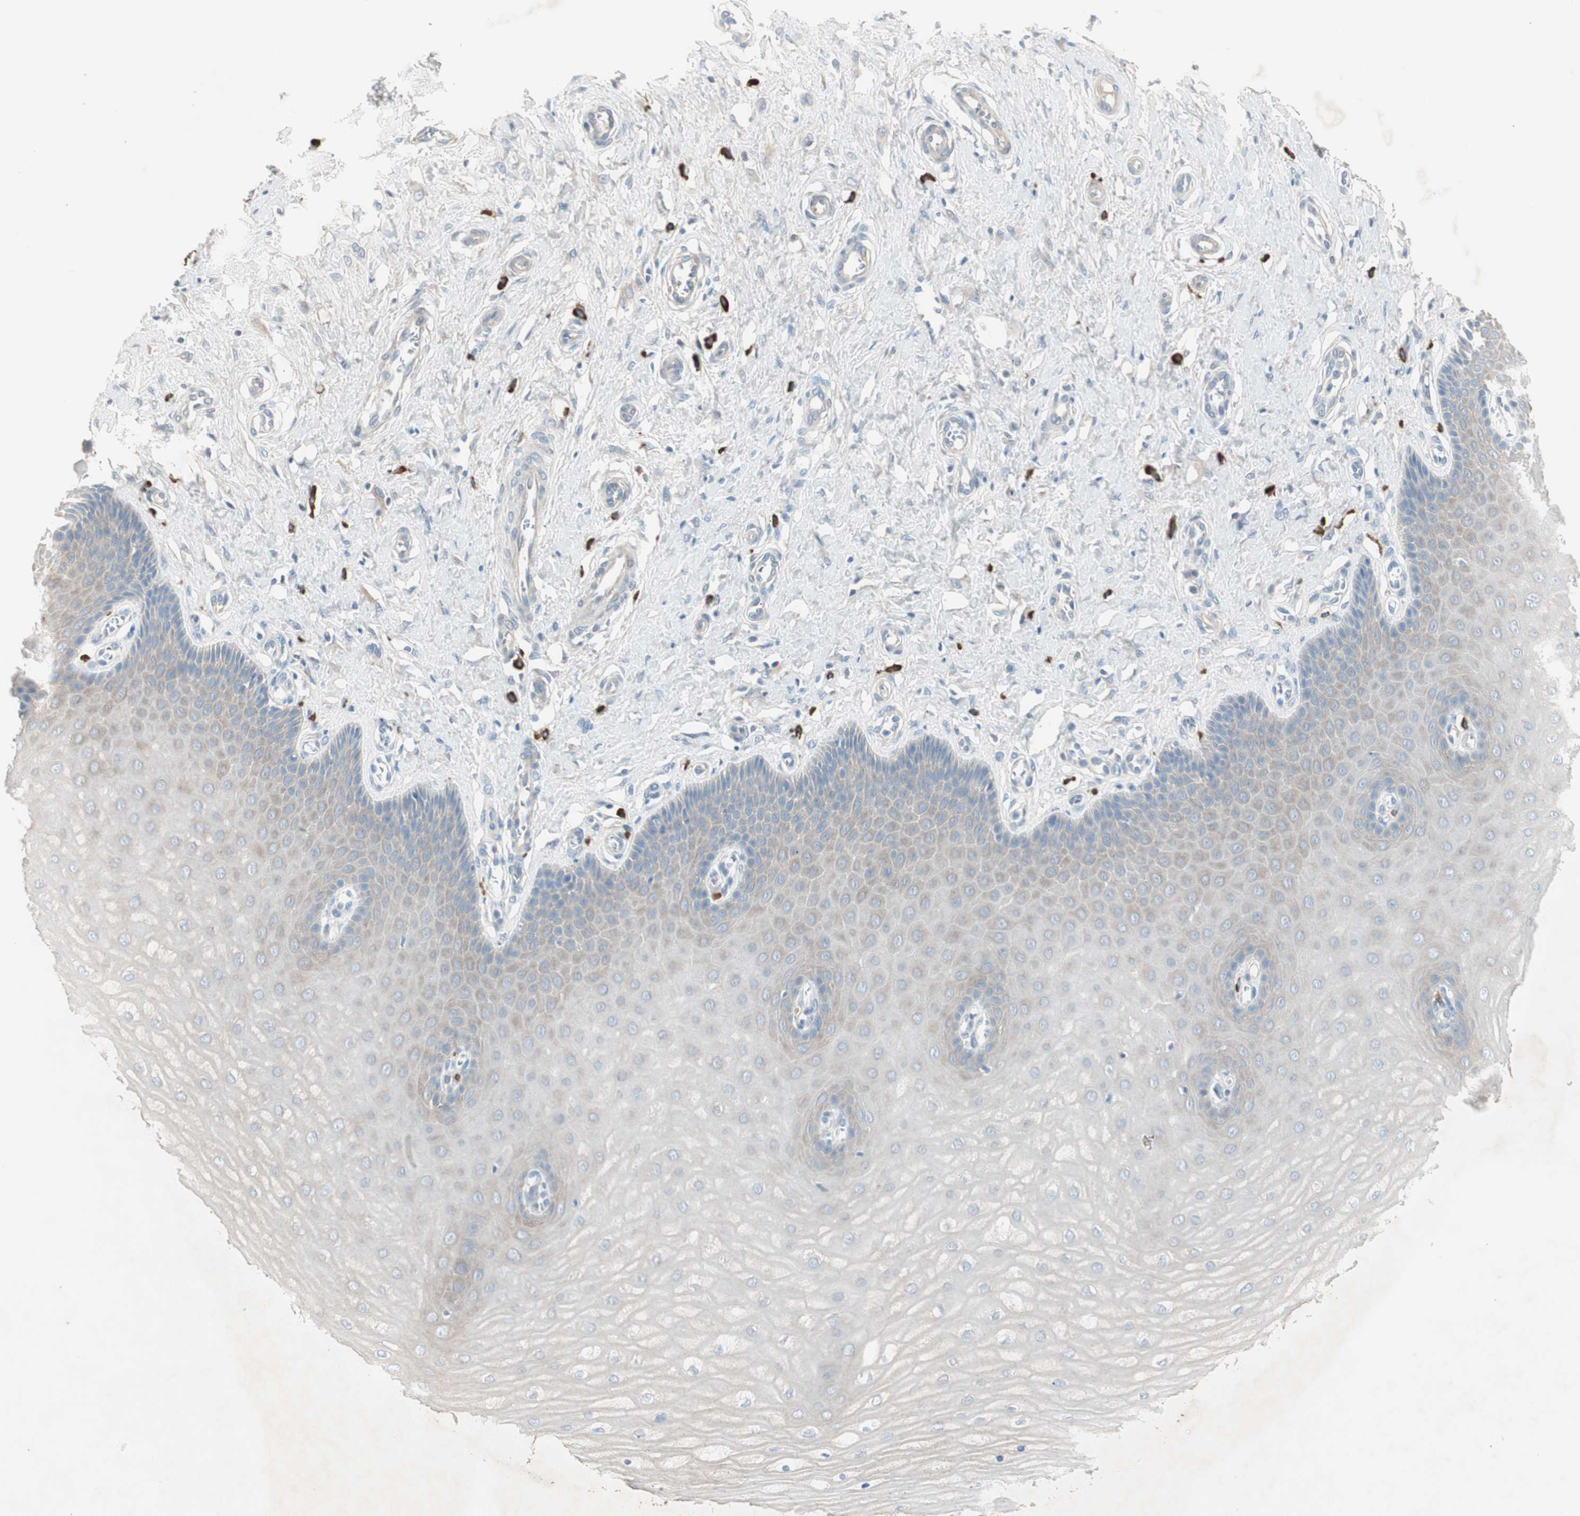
{"staining": {"intensity": "moderate", "quantity": "<25%", "location": "cytoplasmic/membranous"}, "tissue": "cervix", "cell_type": "Glandular cells", "image_type": "normal", "snomed": [{"axis": "morphology", "description": "Normal tissue, NOS"}, {"axis": "topography", "description": "Cervix"}], "caption": "Immunohistochemistry photomicrograph of benign cervix stained for a protein (brown), which shows low levels of moderate cytoplasmic/membranous staining in about <25% of glandular cells.", "gene": "MAPRE3", "patient": {"sex": "female", "age": 55}}